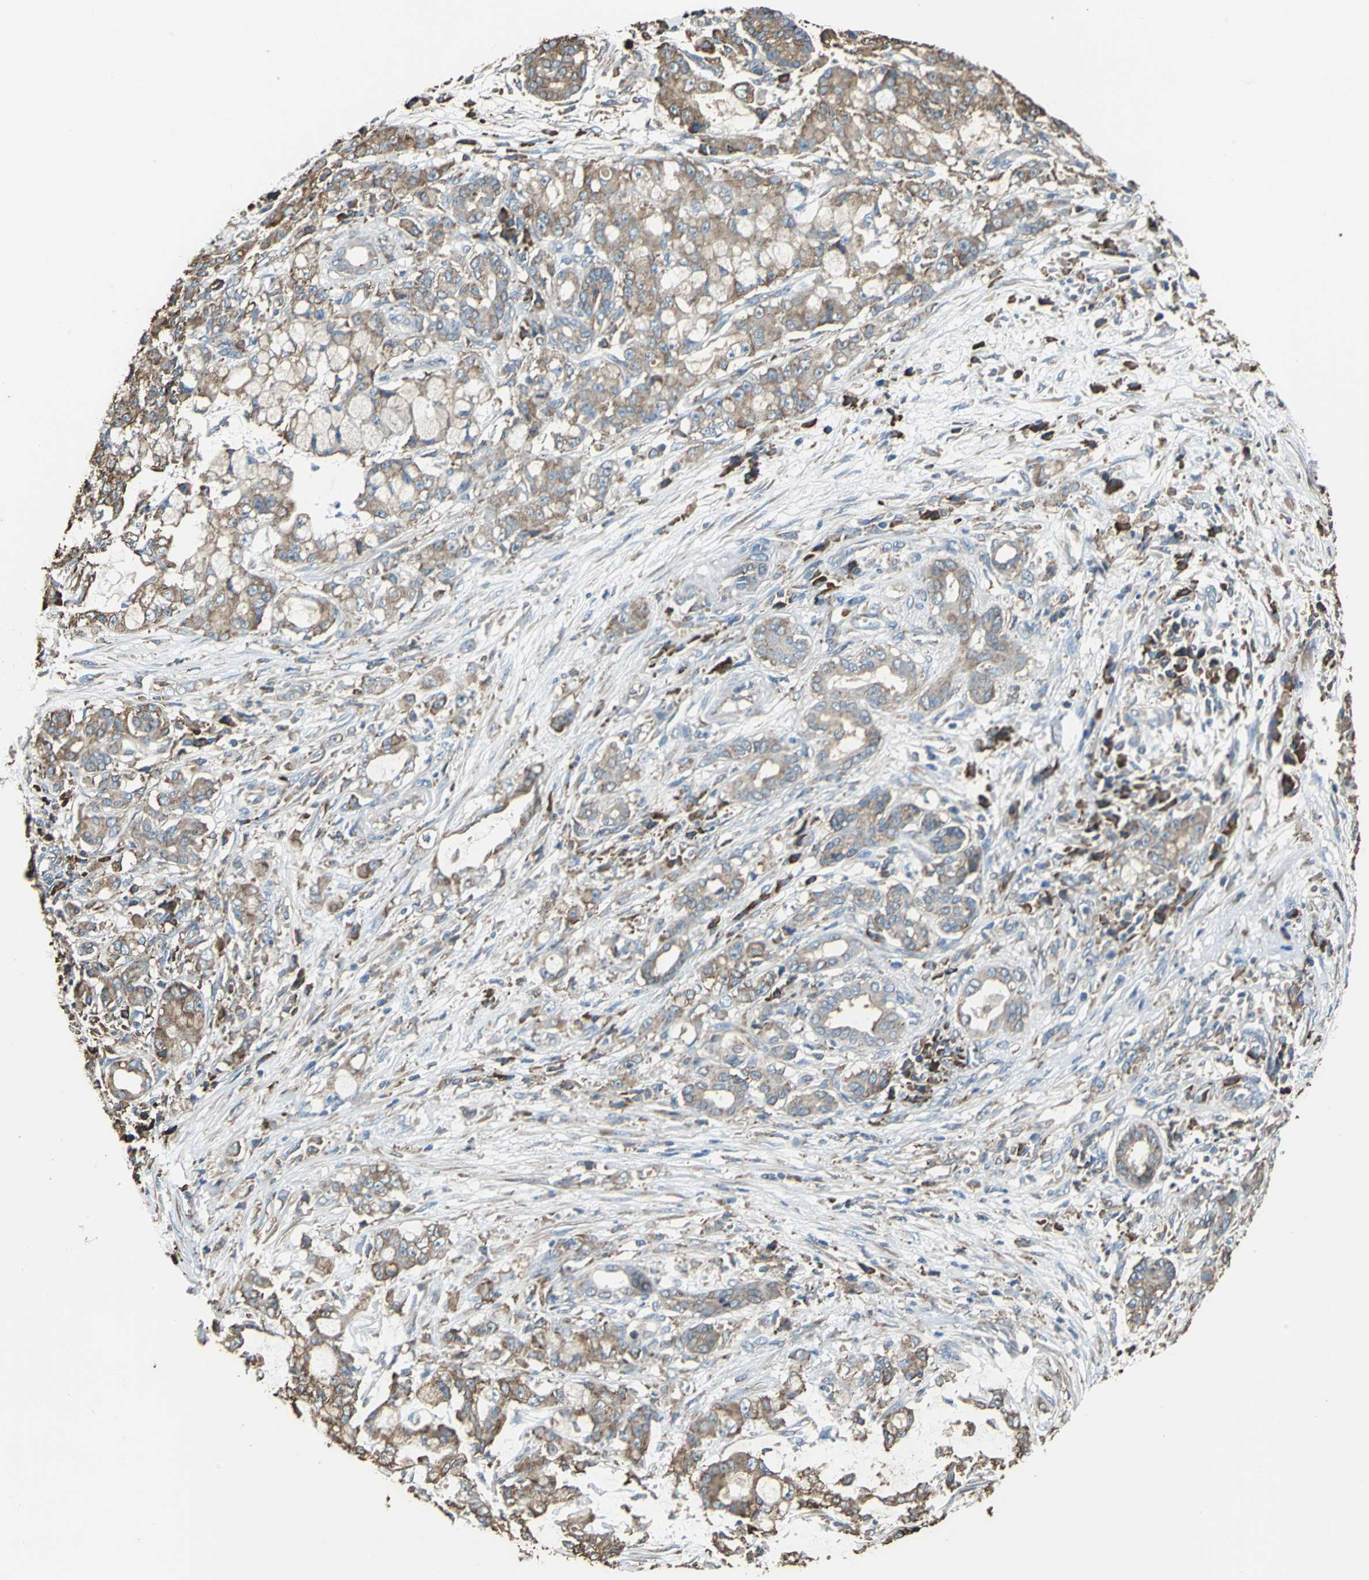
{"staining": {"intensity": "moderate", "quantity": ">75%", "location": "cytoplasmic/membranous"}, "tissue": "pancreatic cancer", "cell_type": "Tumor cells", "image_type": "cancer", "snomed": [{"axis": "morphology", "description": "Adenocarcinoma, NOS"}, {"axis": "topography", "description": "Pancreas"}], "caption": "This is an image of immunohistochemistry staining of pancreatic cancer, which shows moderate positivity in the cytoplasmic/membranous of tumor cells.", "gene": "GPANK1", "patient": {"sex": "female", "age": 73}}